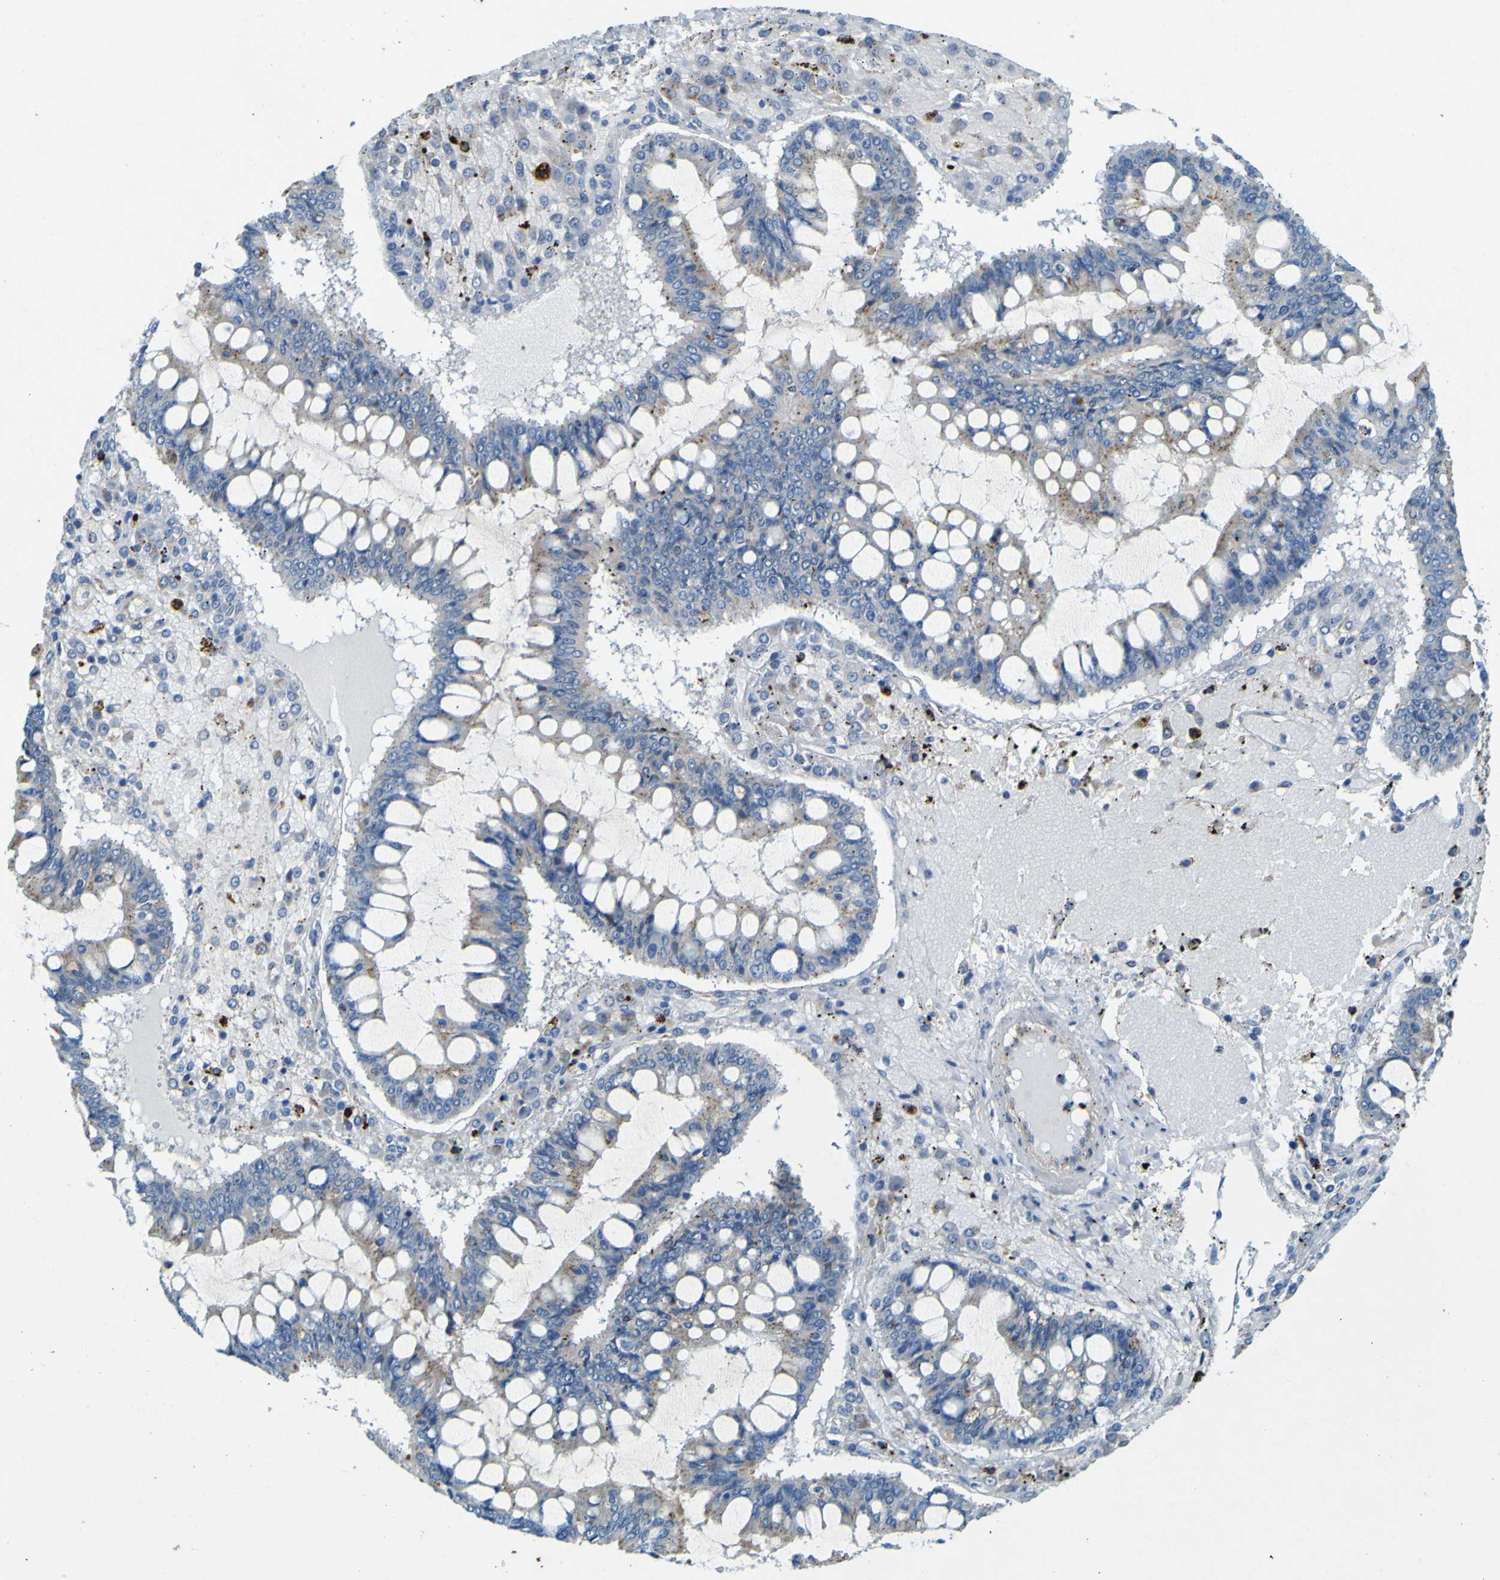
{"staining": {"intensity": "negative", "quantity": "none", "location": "none"}, "tissue": "ovarian cancer", "cell_type": "Tumor cells", "image_type": "cancer", "snomed": [{"axis": "morphology", "description": "Cystadenocarcinoma, mucinous, NOS"}, {"axis": "topography", "description": "Ovary"}], "caption": "DAB immunohistochemical staining of mucinous cystadenocarcinoma (ovarian) shows no significant staining in tumor cells.", "gene": "PDE9A", "patient": {"sex": "female", "age": 73}}